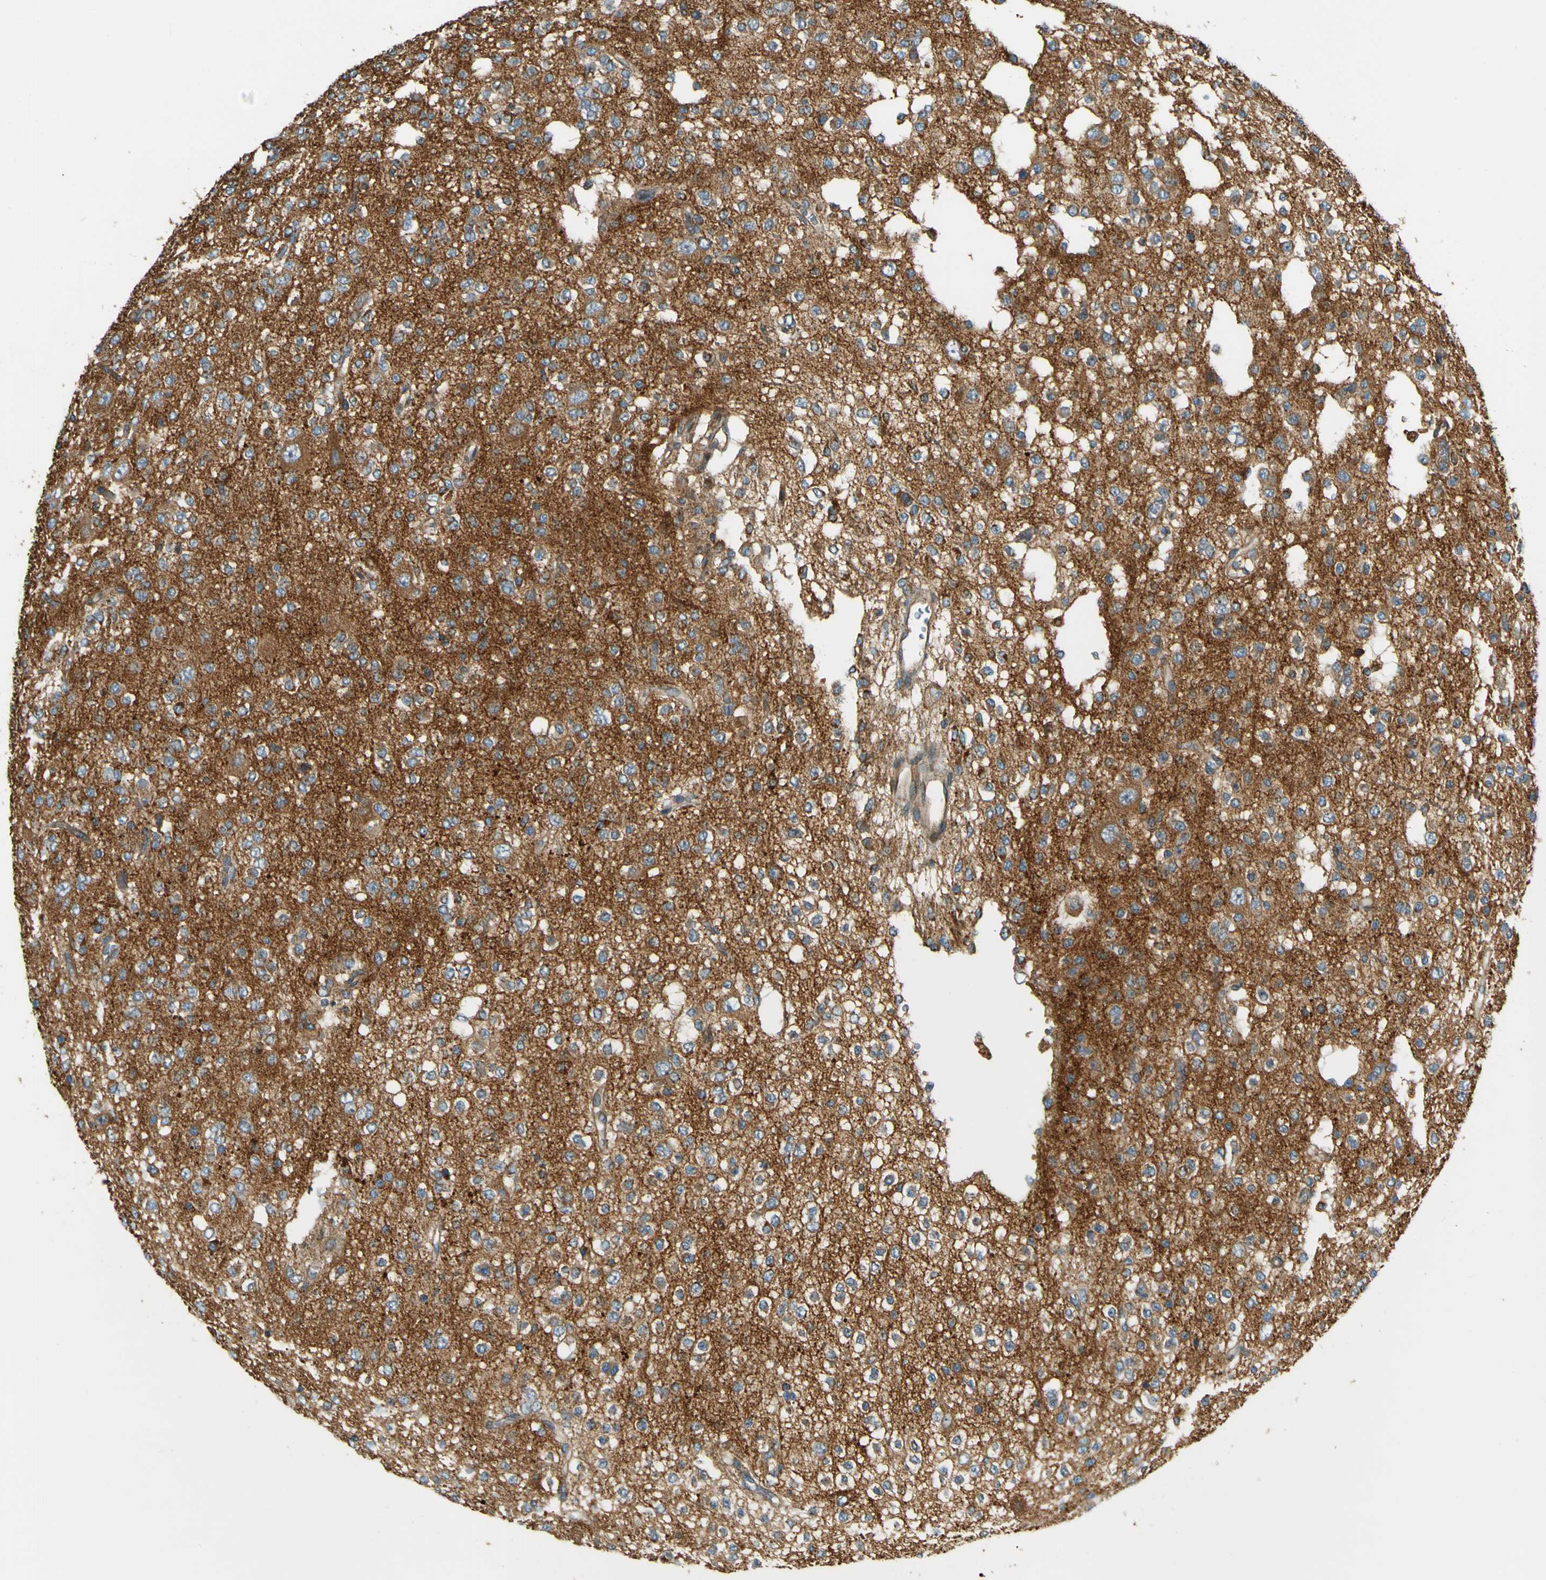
{"staining": {"intensity": "negative", "quantity": "none", "location": "none"}, "tissue": "glioma", "cell_type": "Tumor cells", "image_type": "cancer", "snomed": [{"axis": "morphology", "description": "Glioma, malignant, Low grade"}, {"axis": "topography", "description": "Brain"}], "caption": "An immunohistochemistry photomicrograph of glioma is shown. There is no staining in tumor cells of glioma.", "gene": "DNAJC5", "patient": {"sex": "male", "age": 38}}